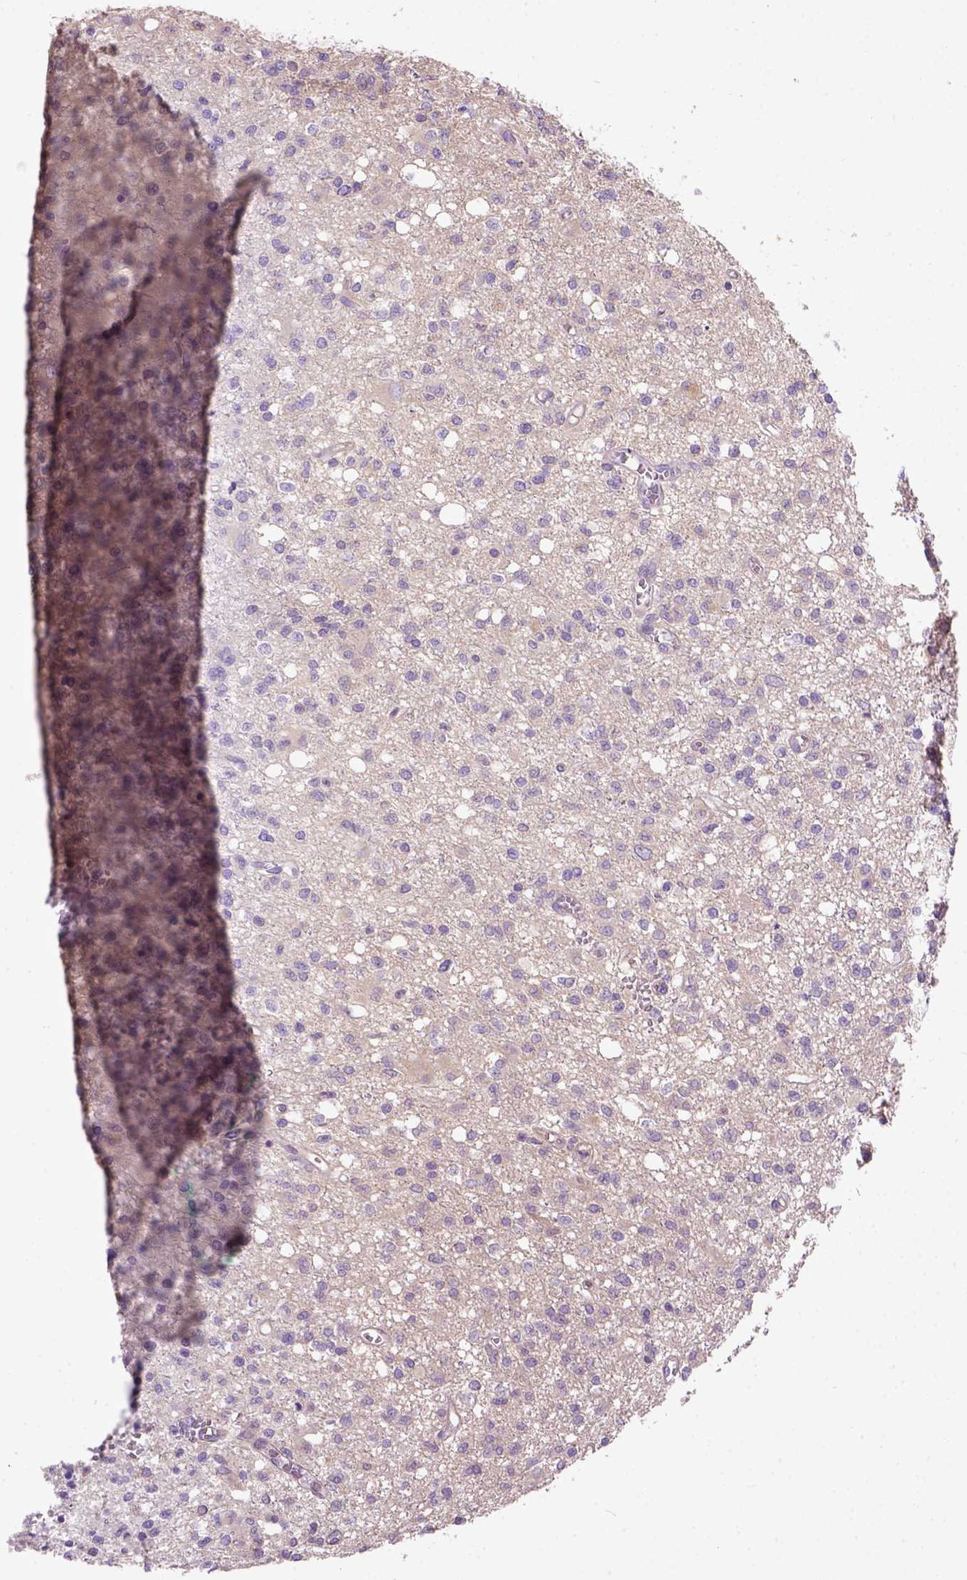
{"staining": {"intensity": "negative", "quantity": "none", "location": "none"}, "tissue": "glioma", "cell_type": "Tumor cells", "image_type": "cancer", "snomed": [{"axis": "morphology", "description": "Glioma, malignant, Low grade"}, {"axis": "topography", "description": "Brain"}], "caption": "A histopathology image of human malignant glioma (low-grade) is negative for staining in tumor cells. (Stains: DAB IHC with hematoxylin counter stain, Microscopy: brightfield microscopy at high magnification).", "gene": "SEMA4F", "patient": {"sex": "male", "age": 64}}